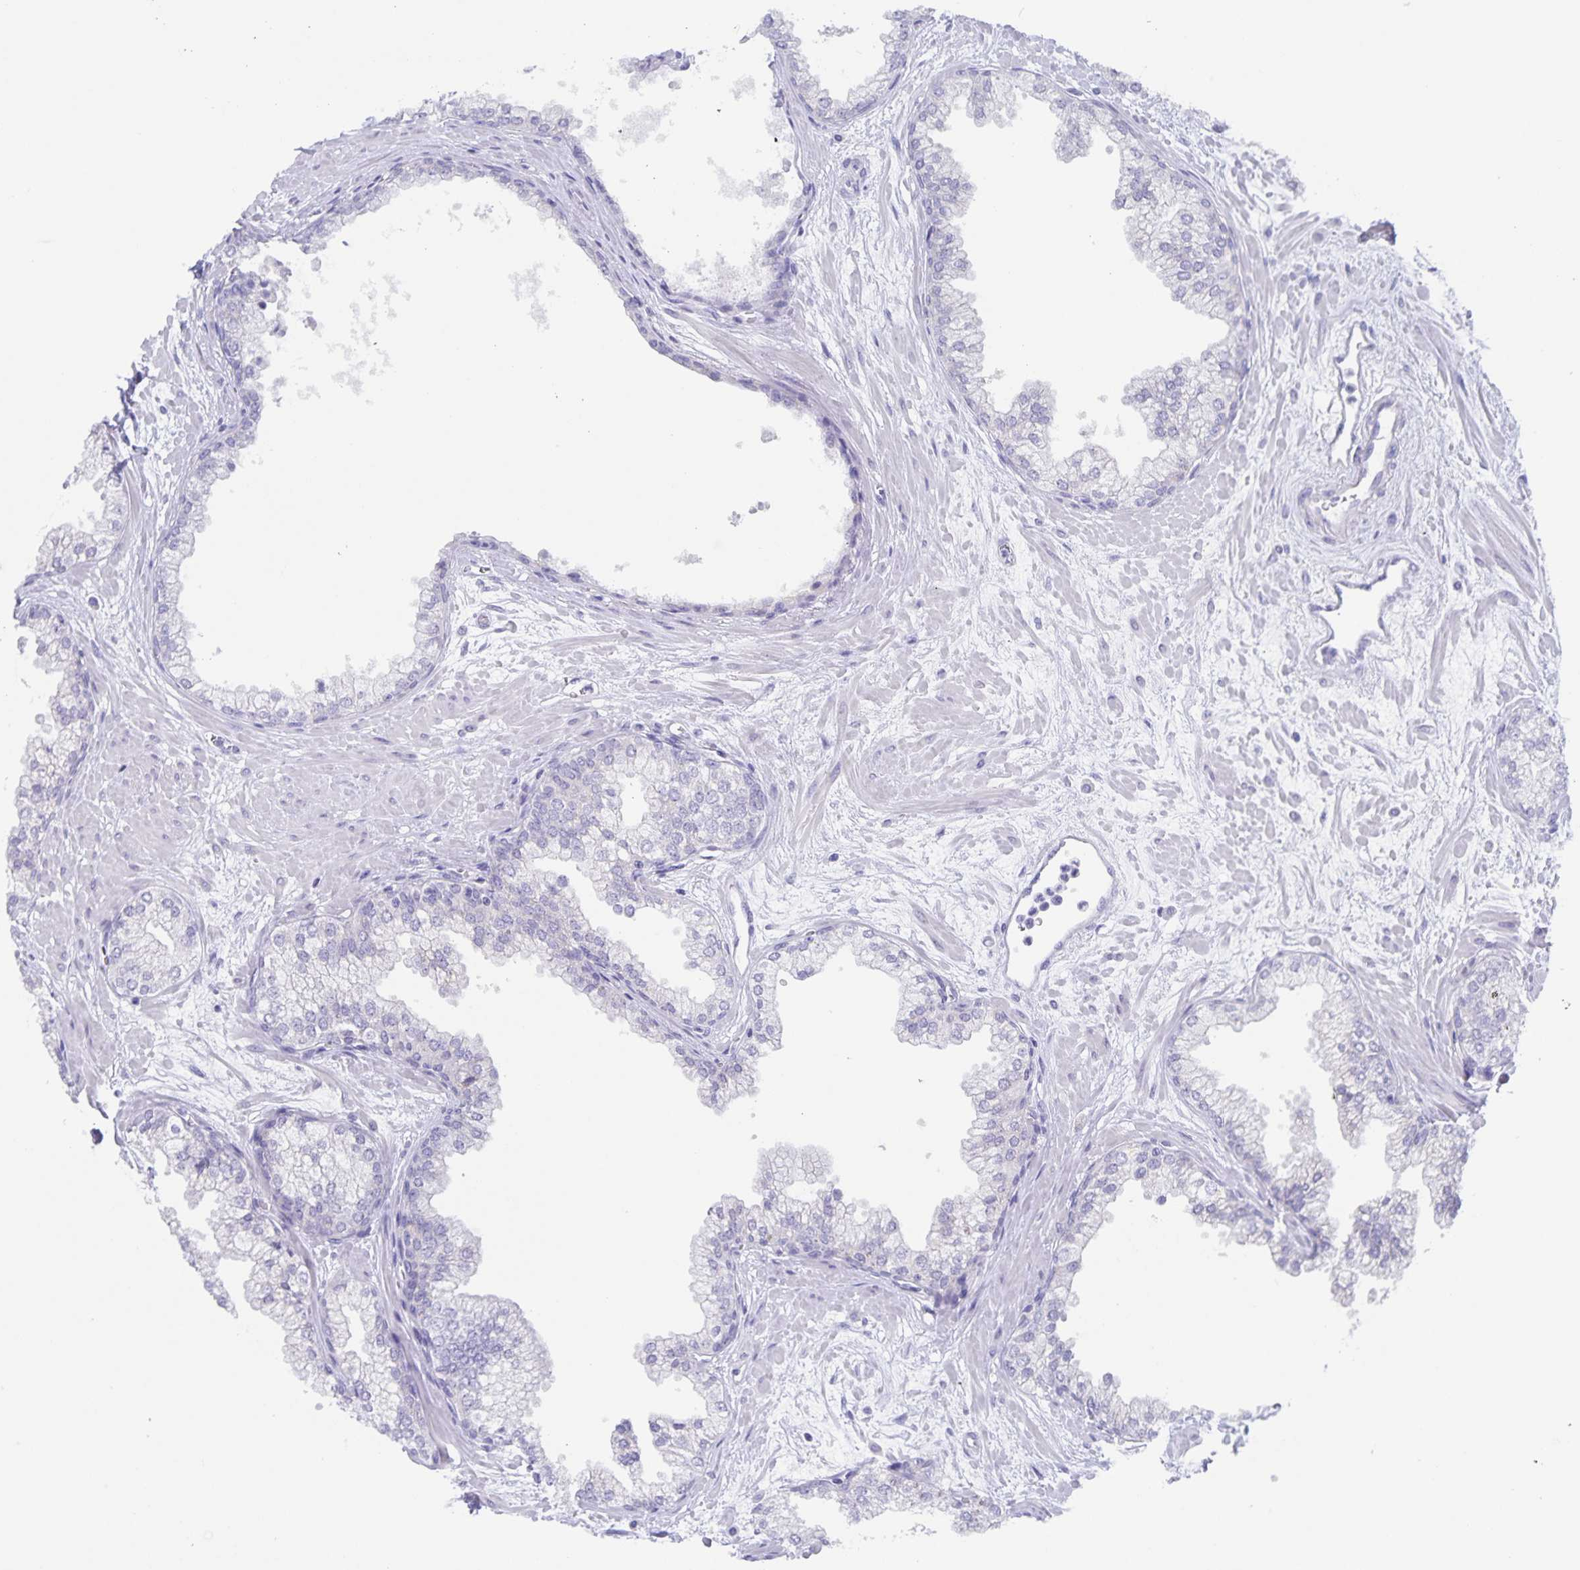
{"staining": {"intensity": "moderate", "quantity": "25%-75%", "location": "cytoplasmic/membranous"}, "tissue": "prostate", "cell_type": "Glandular cells", "image_type": "normal", "snomed": [{"axis": "morphology", "description": "Normal tissue, NOS"}, {"axis": "topography", "description": "Prostate"}, {"axis": "topography", "description": "Peripheral nerve tissue"}], "caption": "Immunohistochemistry (IHC) micrograph of unremarkable prostate: human prostate stained using immunohistochemistry displays medium levels of moderate protein expression localized specifically in the cytoplasmic/membranous of glandular cells, appearing as a cytoplasmic/membranous brown color.", "gene": "AQP4", "patient": {"sex": "male", "age": 61}}